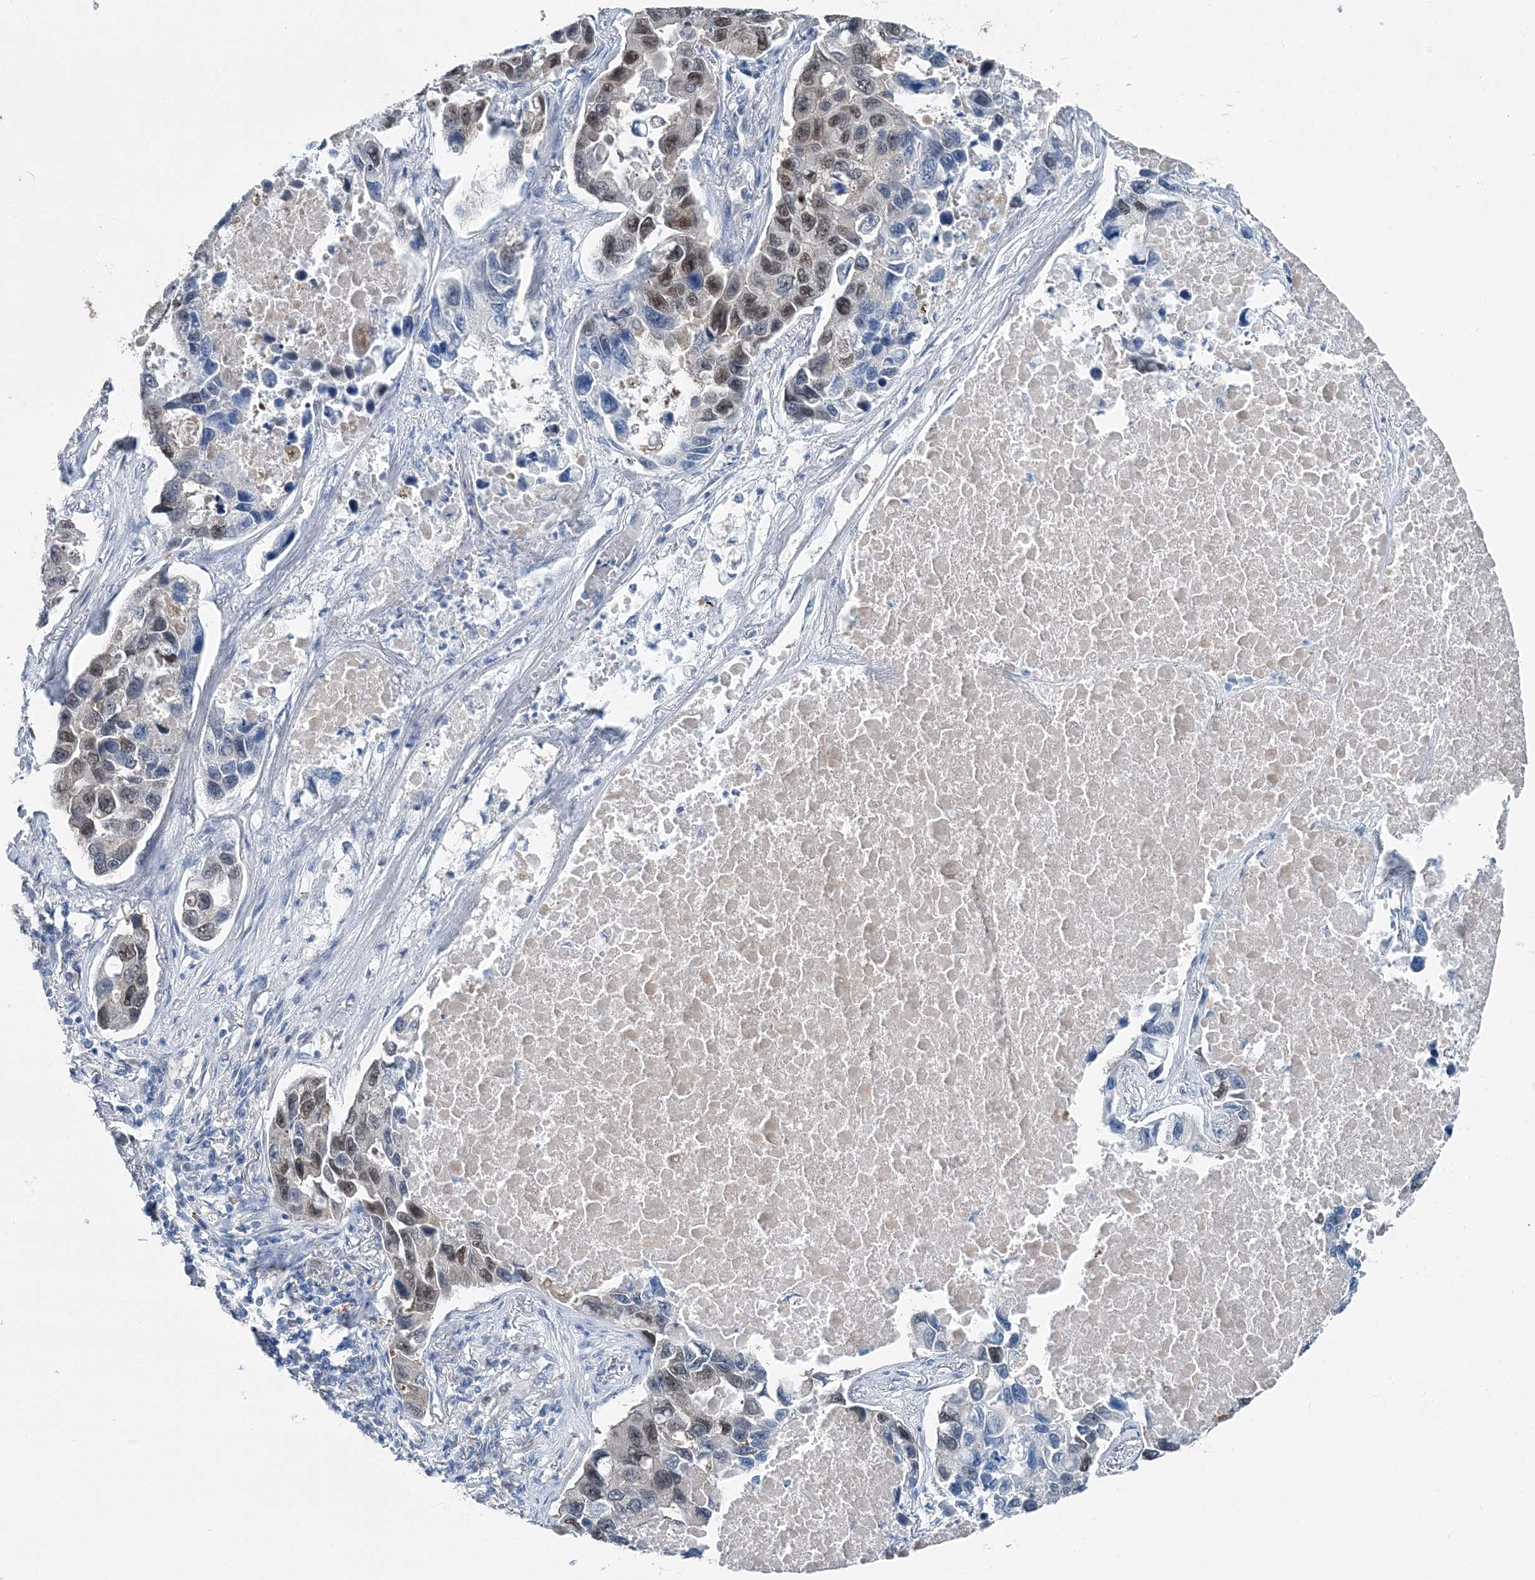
{"staining": {"intensity": "moderate", "quantity": "25%-75%", "location": "nuclear"}, "tissue": "lung cancer", "cell_type": "Tumor cells", "image_type": "cancer", "snomed": [{"axis": "morphology", "description": "Adenocarcinoma, NOS"}, {"axis": "topography", "description": "Lung"}], "caption": "Immunohistochemistry (IHC) staining of adenocarcinoma (lung), which demonstrates medium levels of moderate nuclear expression in approximately 25%-75% of tumor cells indicating moderate nuclear protein expression. The staining was performed using DAB (brown) for protein detection and nuclei were counterstained in hematoxylin (blue).", "gene": "HAT1", "patient": {"sex": "male", "age": 64}}